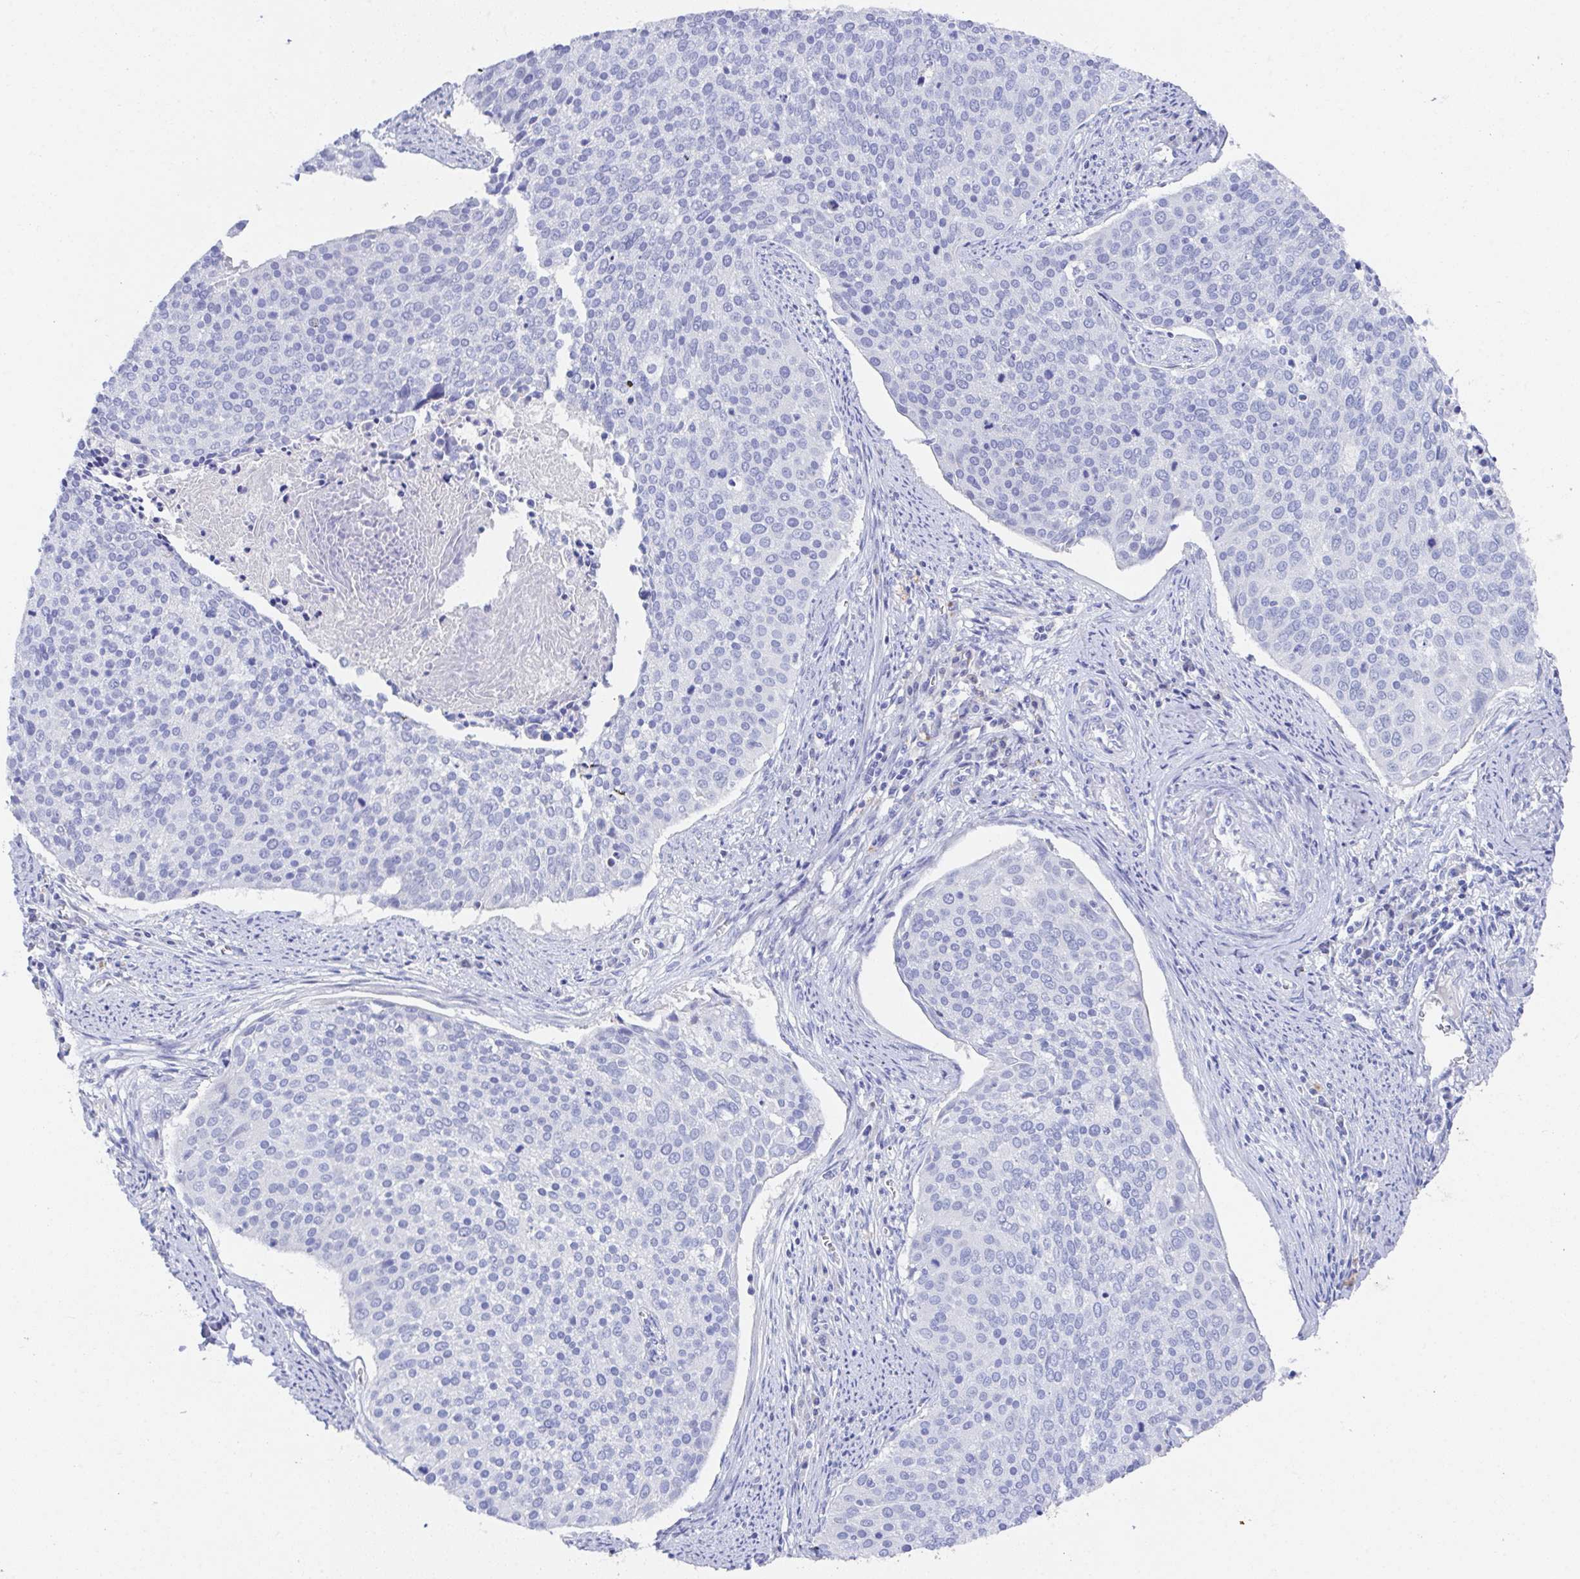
{"staining": {"intensity": "negative", "quantity": "none", "location": "none"}, "tissue": "cervical cancer", "cell_type": "Tumor cells", "image_type": "cancer", "snomed": [{"axis": "morphology", "description": "Squamous cell carcinoma, NOS"}, {"axis": "topography", "description": "Cervix"}], "caption": "Immunohistochemistry micrograph of neoplastic tissue: human squamous cell carcinoma (cervical) stained with DAB demonstrates no significant protein positivity in tumor cells.", "gene": "SSC4D", "patient": {"sex": "female", "age": 39}}